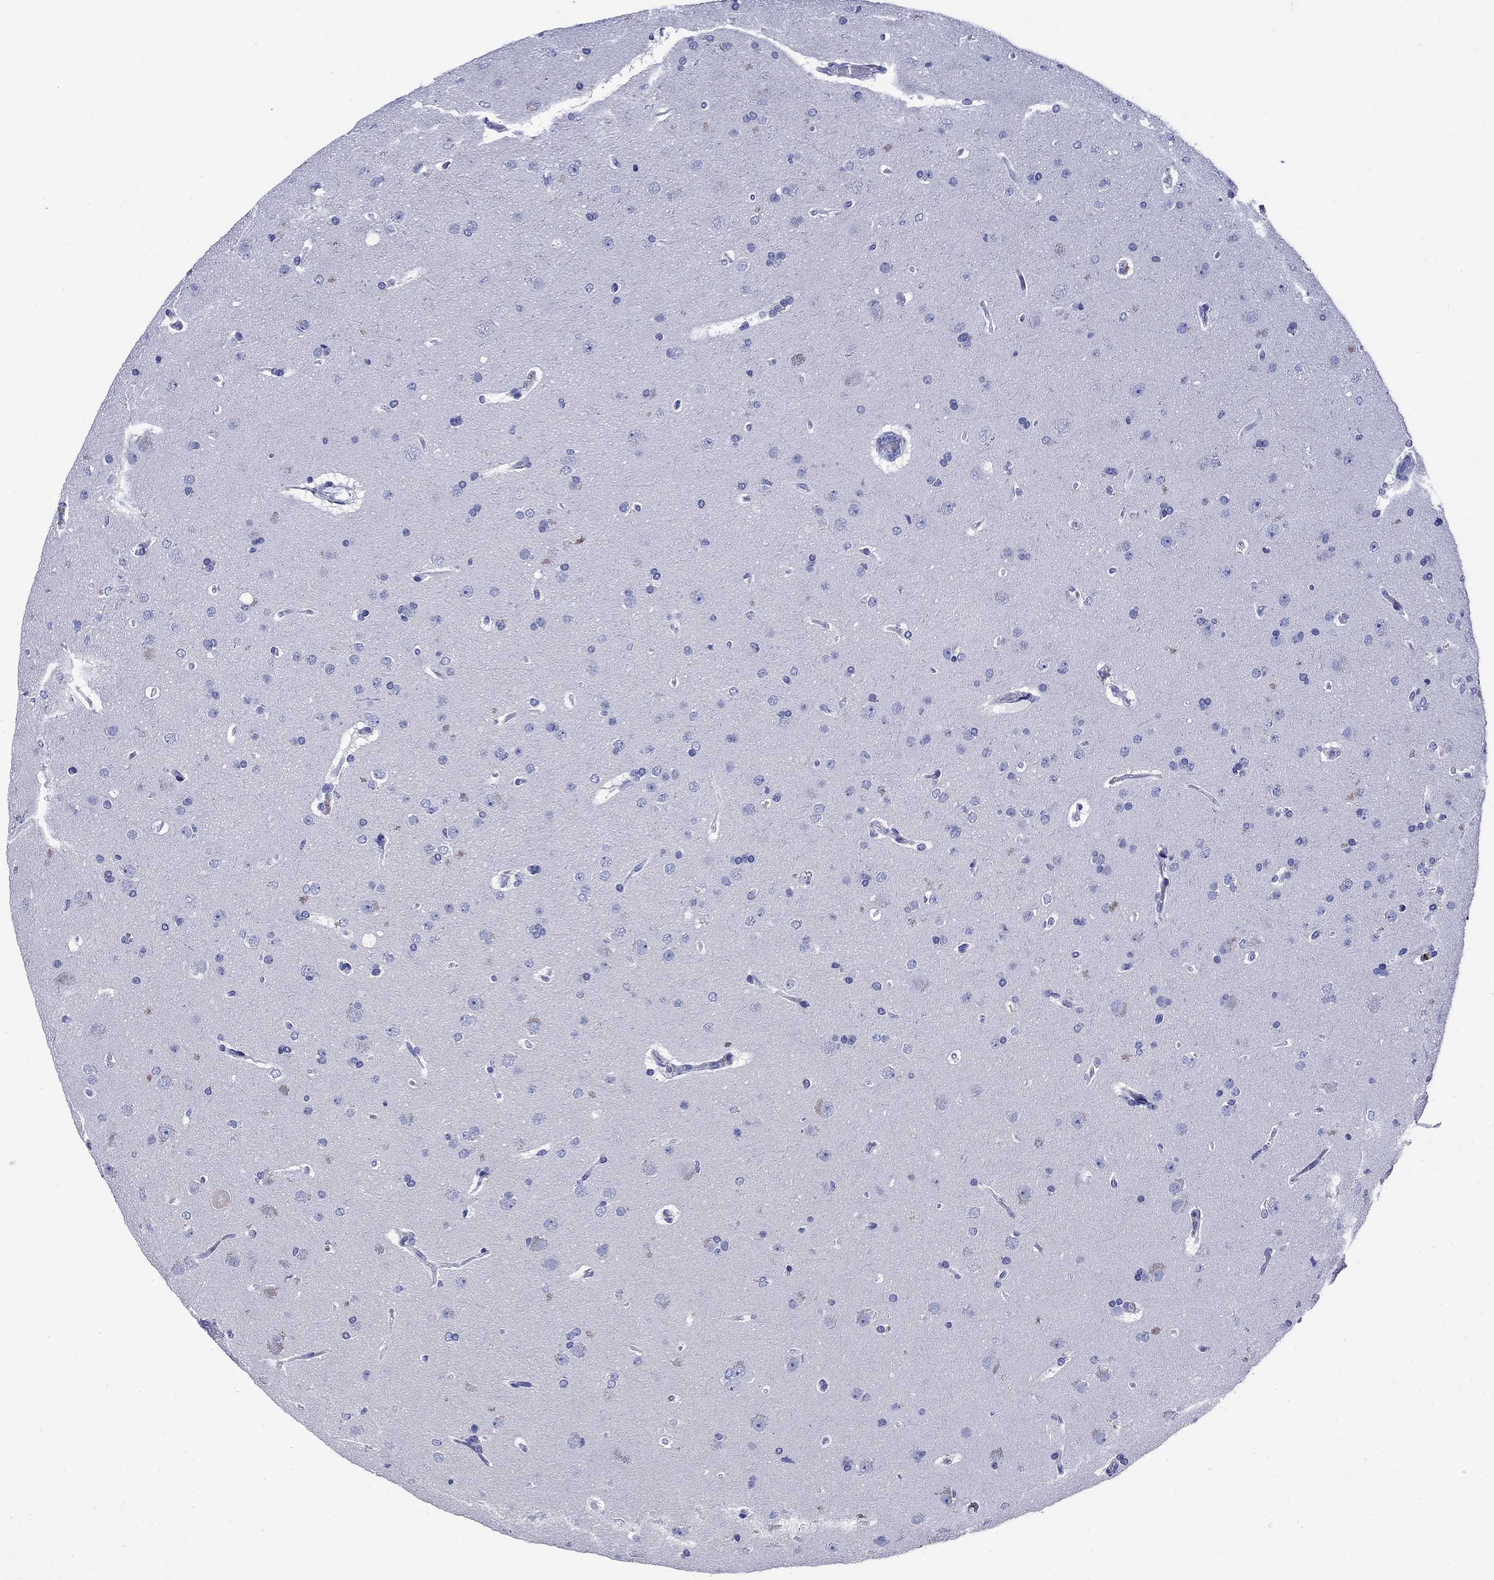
{"staining": {"intensity": "negative", "quantity": "none", "location": "none"}, "tissue": "glioma", "cell_type": "Tumor cells", "image_type": "cancer", "snomed": [{"axis": "morphology", "description": "Glioma, malignant, NOS"}, {"axis": "topography", "description": "Cerebral cortex"}], "caption": "This is a histopathology image of IHC staining of malignant glioma, which shows no expression in tumor cells.", "gene": "TFR2", "patient": {"sex": "male", "age": 58}}